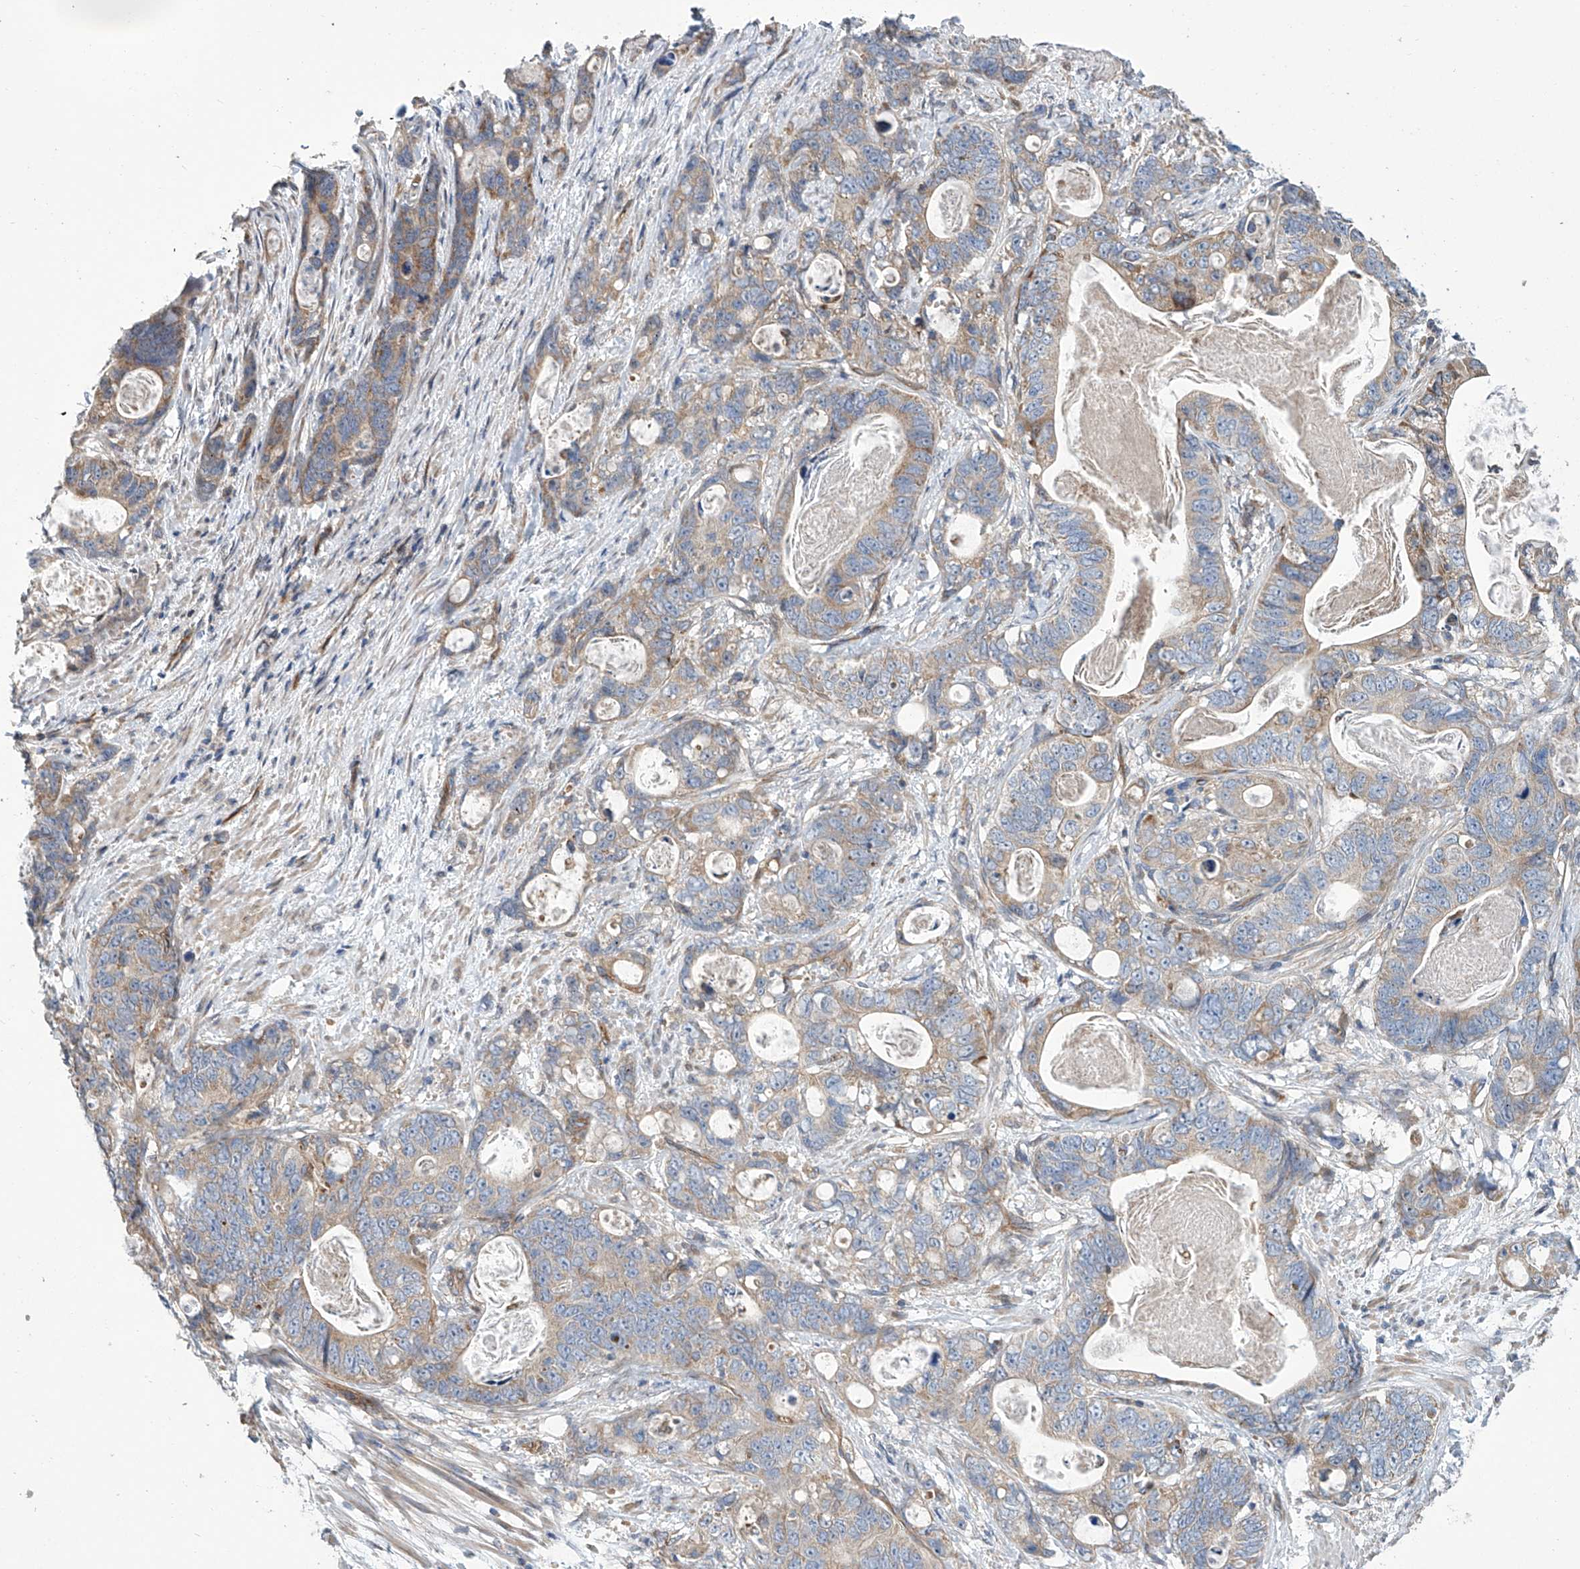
{"staining": {"intensity": "weak", "quantity": "25%-75%", "location": "cytoplasmic/membranous"}, "tissue": "stomach cancer", "cell_type": "Tumor cells", "image_type": "cancer", "snomed": [{"axis": "morphology", "description": "Normal tissue, NOS"}, {"axis": "morphology", "description": "Adenocarcinoma, NOS"}, {"axis": "topography", "description": "Stomach"}], "caption": "Protein positivity by immunohistochemistry exhibits weak cytoplasmic/membranous expression in about 25%-75% of tumor cells in stomach adenocarcinoma.", "gene": "EIF2D", "patient": {"sex": "female", "age": 89}}